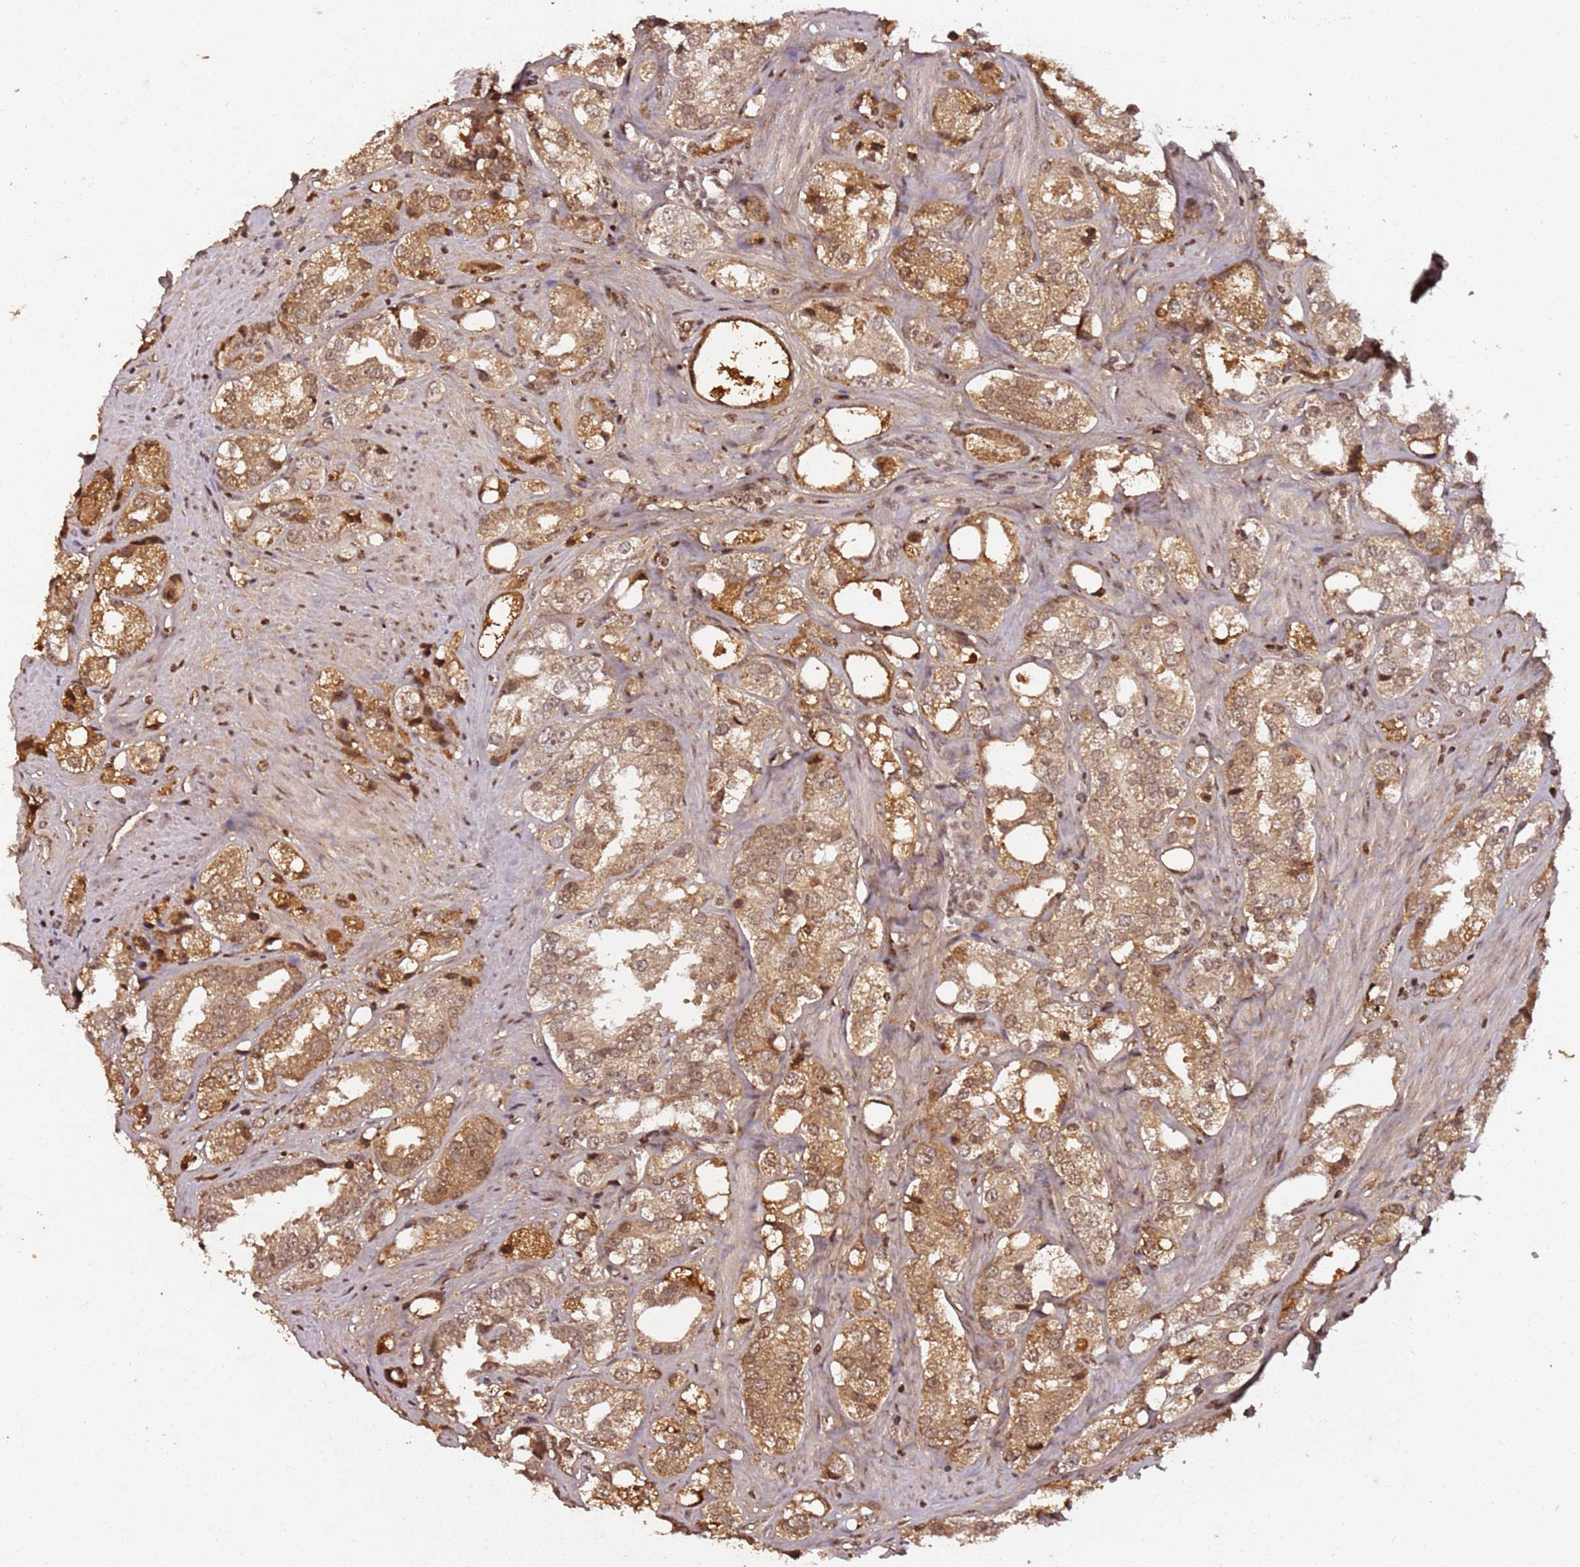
{"staining": {"intensity": "moderate", "quantity": ">75%", "location": "cytoplasmic/membranous,nuclear"}, "tissue": "prostate cancer", "cell_type": "Tumor cells", "image_type": "cancer", "snomed": [{"axis": "morphology", "description": "Adenocarcinoma, NOS"}, {"axis": "topography", "description": "Prostate"}], "caption": "Human prostate adenocarcinoma stained for a protein (brown) displays moderate cytoplasmic/membranous and nuclear positive positivity in about >75% of tumor cells.", "gene": "COL1A2", "patient": {"sex": "male", "age": 79}}